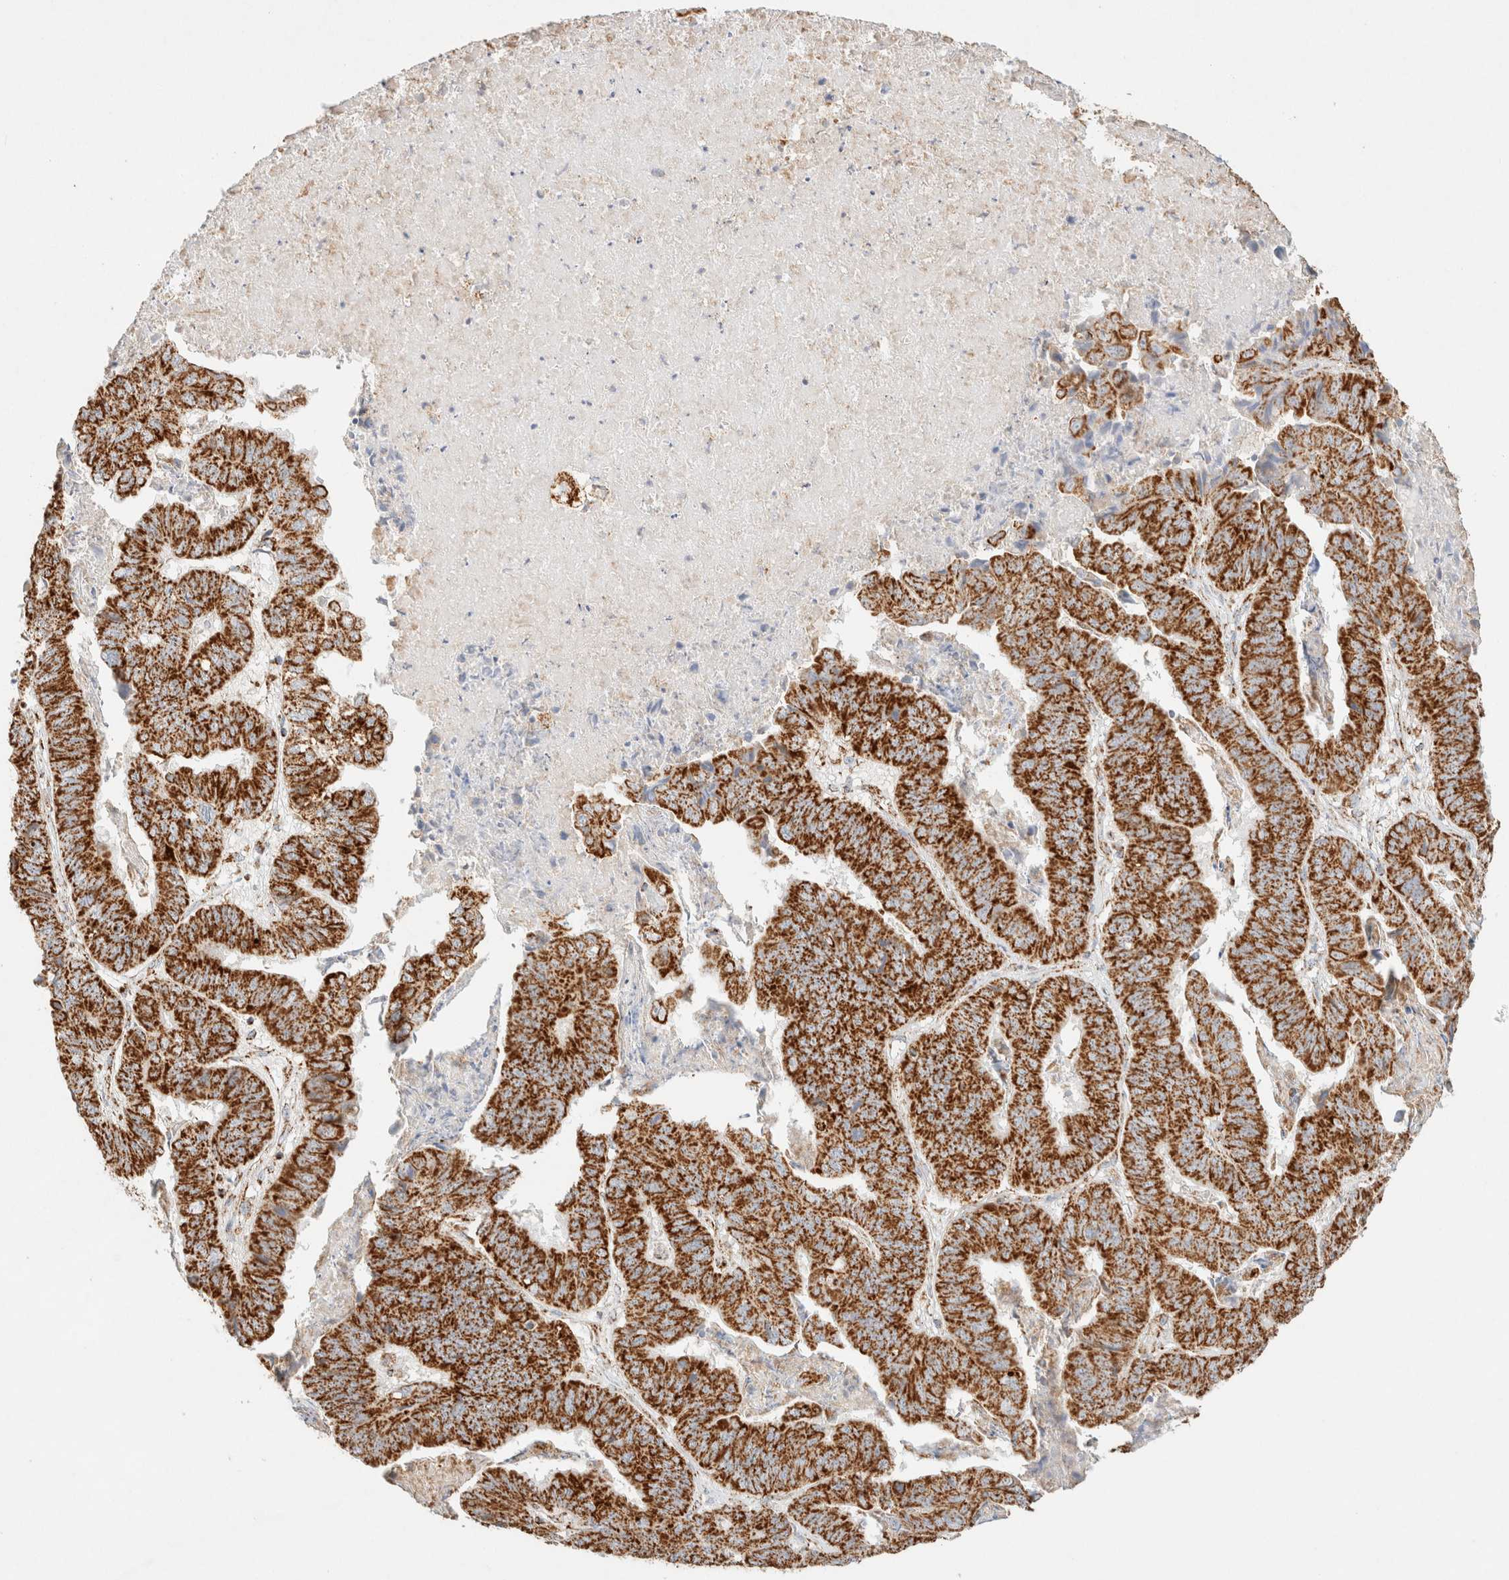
{"staining": {"intensity": "strong", "quantity": ">75%", "location": "cytoplasmic/membranous"}, "tissue": "stomach cancer", "cell_type": "Tumor cells", "image_type": "cancer", "snomed": [{"axis": "morphology", "description": "Adenocarcinoma, NOS"}, {"axis": "topography", "description": "Stomach, lower"}], "caption": "Protein expression analysis of stomach cancer reveals strong cytoplasmic/membranous staining in about >75% of tumor cells. (brown staining indicates protein expression, while blue staining denotes nuclei).", "gene": "PHB2", "patient": {"sex": "male", "age": 77}}